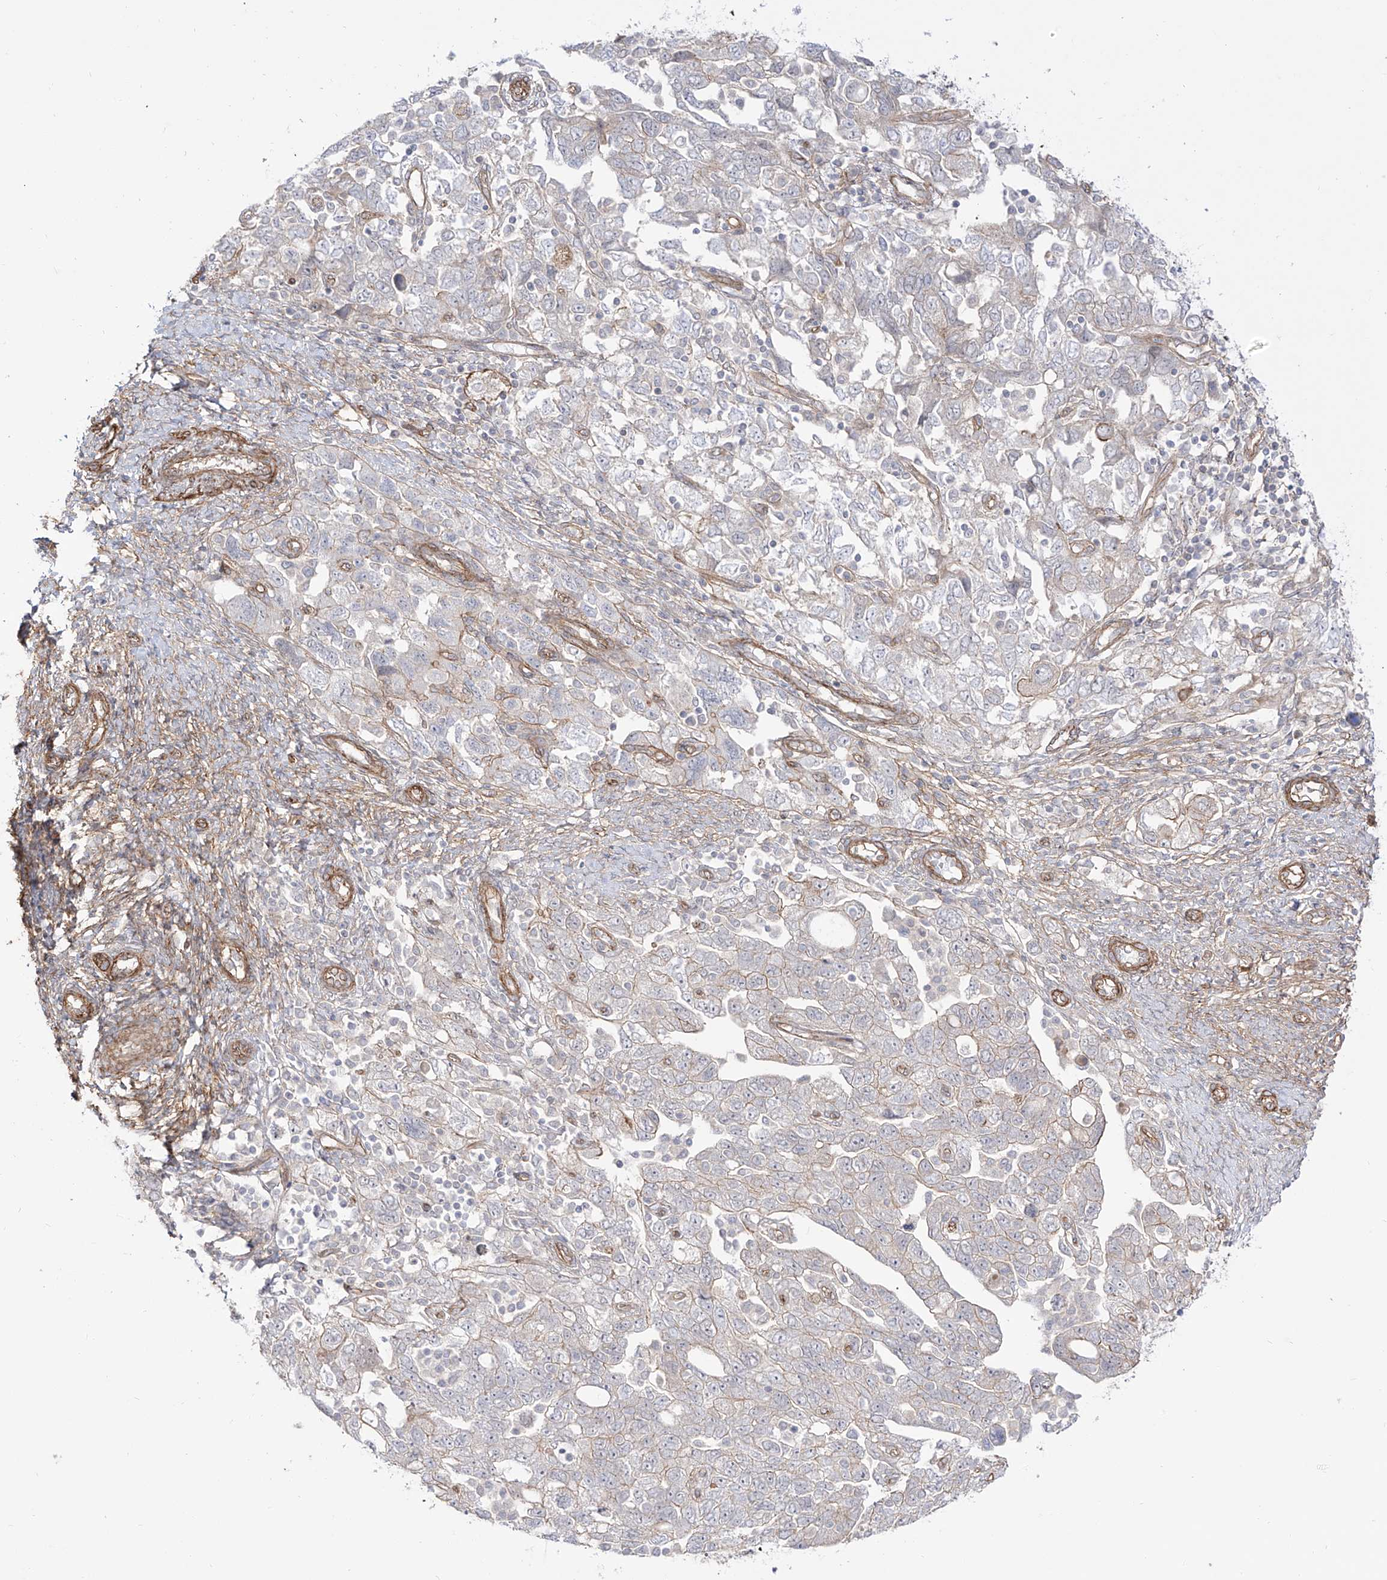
{"staining": {"intensity": "weak", "quantity": "<25%", "location": "cytoplasmic/membranous"}, "tissue": "ovarian cancer", "cell_type": "Tumor cells", "image_type": "cancer", "snomed": [{"axis": "morphology", "description": "Carcinoma, NOS"}, {"axis": "morphology", "description": "Cystadenocarcinoma, serous, NOS"}, {"axis": "topography", "description": "Ovary"}], "caption": "Carcinoma (ovarian) stained for a protein using immunohistochemistry displays no expression tumor cells.", "gene": "ZNF180", "patient": {"sex": "female", "age": 69}}